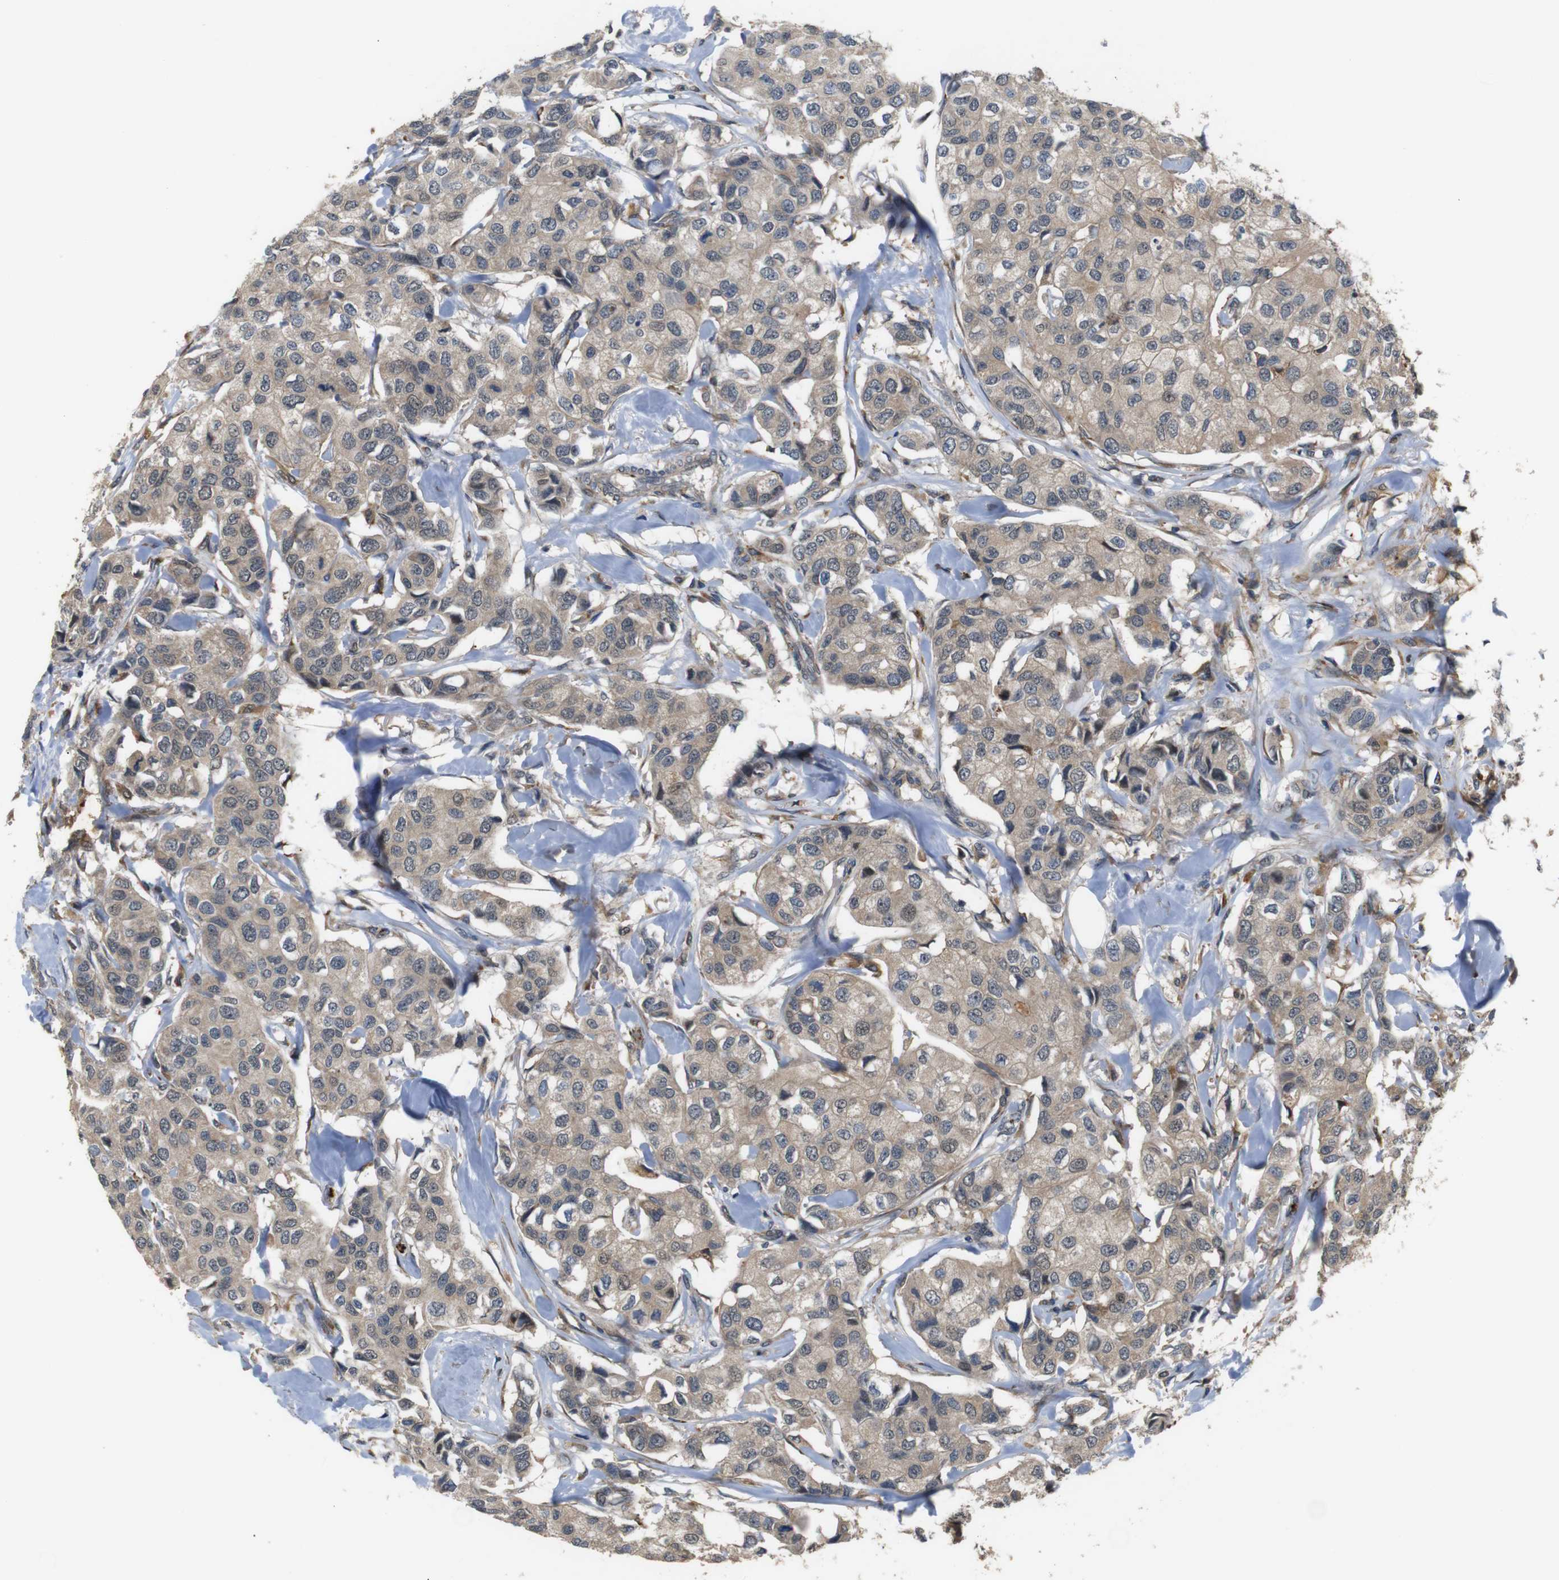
{"staining": {"intensity": "weak", "quantity": ">75%", "location": "cytoplasmic/membranous"}, "tissue": "breast cancer", "cell_type": "Tumor cells", "image_type": "cancer", "snomed": [{"axis": "morphology", "description": "Duct carcinoma"}, {"axis": "topography", "description": "Breast"}], "caption": "Immunohistochemistry of breast infiltrating ductal carcinoma displays low levels of weak cytoplasmic/membranous expression in about >75% of tumor cells. The staining is performed using DAB (3,3'-diaminobenzidine) brown chromogen to label protein expression. The nuclei are counter-stained blue using hematoxylin.", "gene": "EPHB2", "patient": {"sex": "female", "age": 80}}